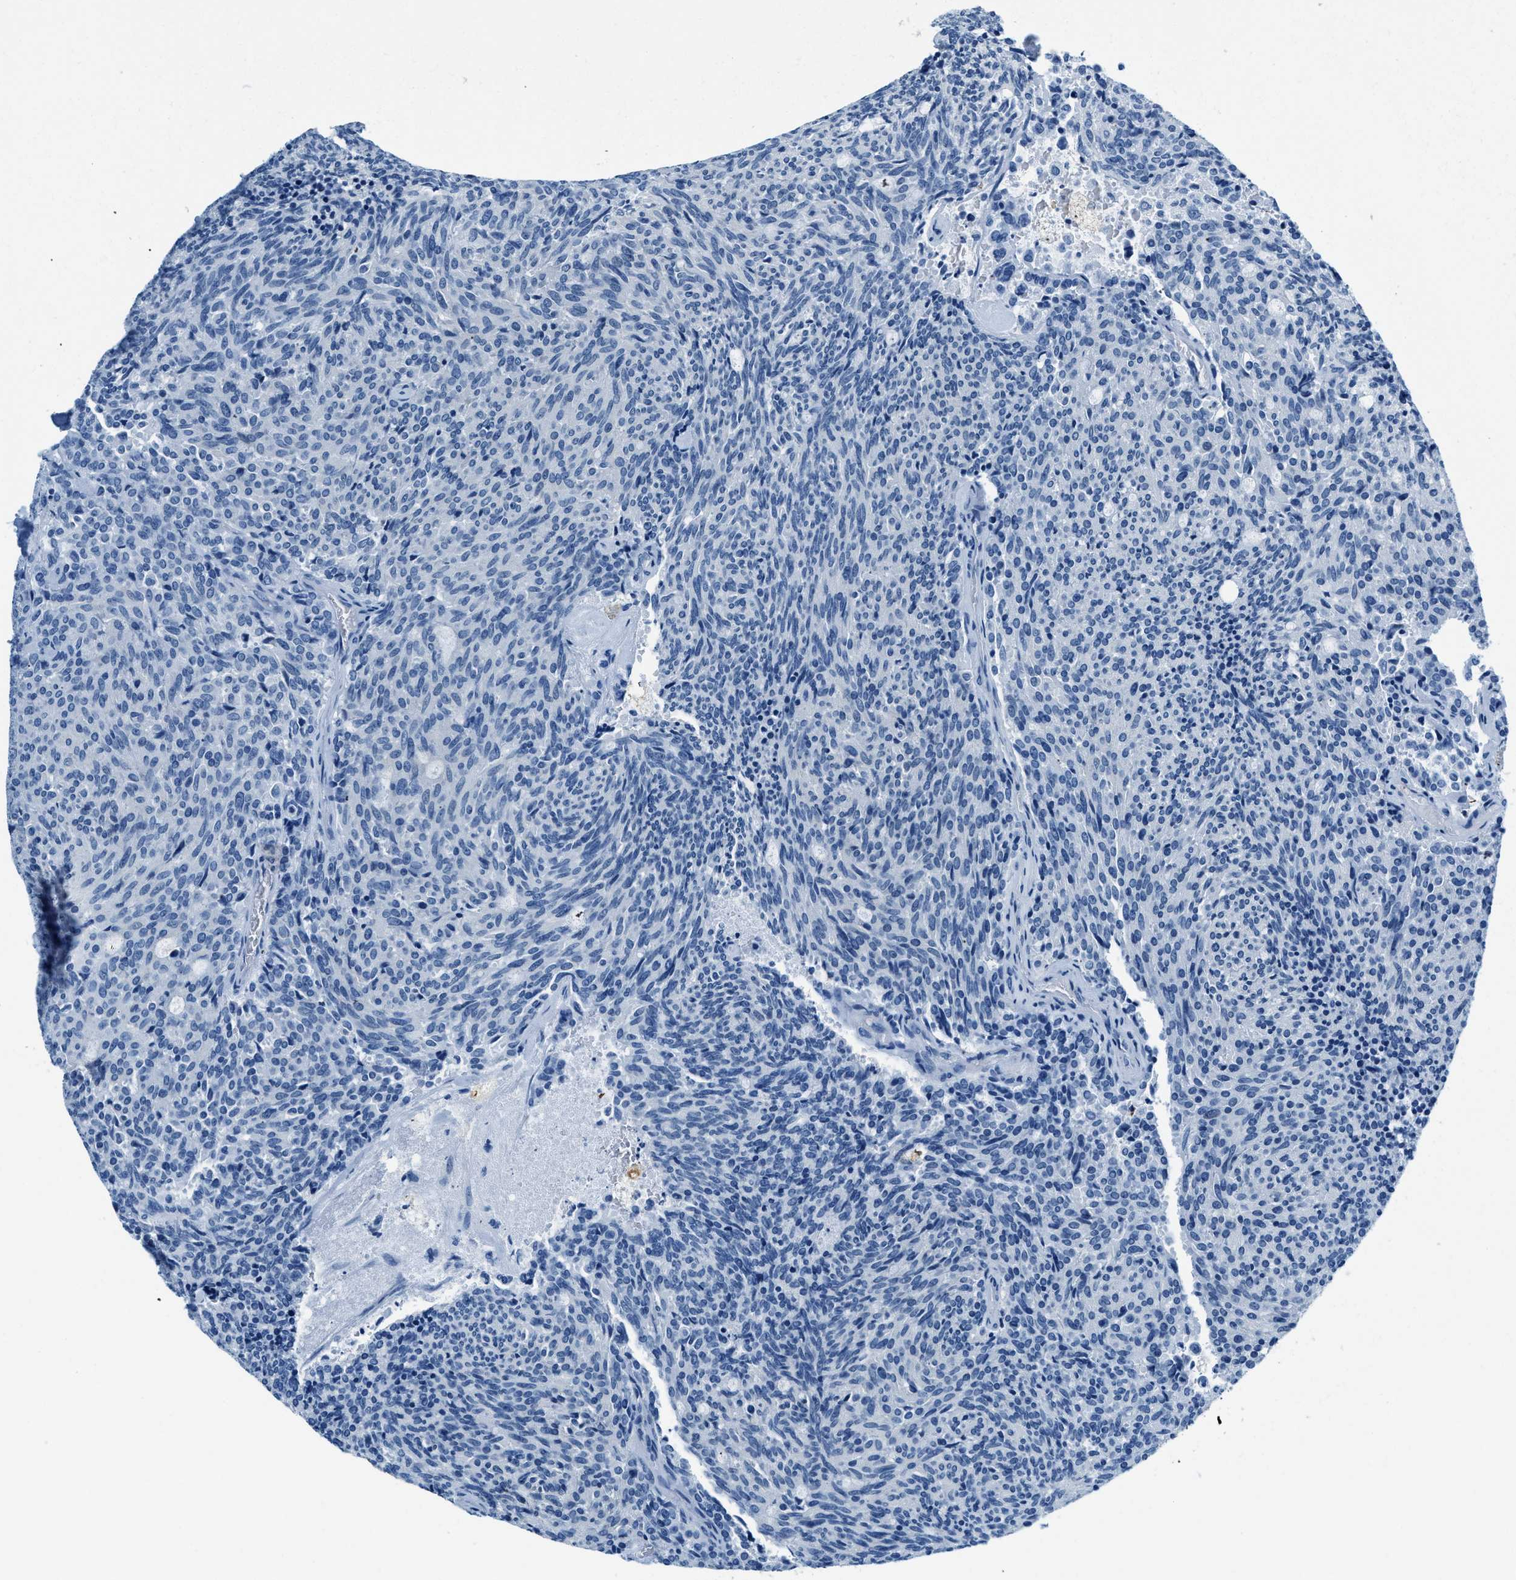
{"staining": {"intensity": "negative", "quantity": "none", "location": "none"}, "tissue": "carcinoid", "cell_type": "Tumor cells", "image_type": "cancer", "snomed": [{"axis": "morphology", "description": "Carcinoid, malignant, NOS"}, {"axis": "topography", "description": "Pancreas"}], "caption": "Carcinoid (malignant) stained for a protein using immunohistochemistry displays no positivity tumor cells.", "gene": "CAPG", "patient": {"sex": "female", "age": 54}}